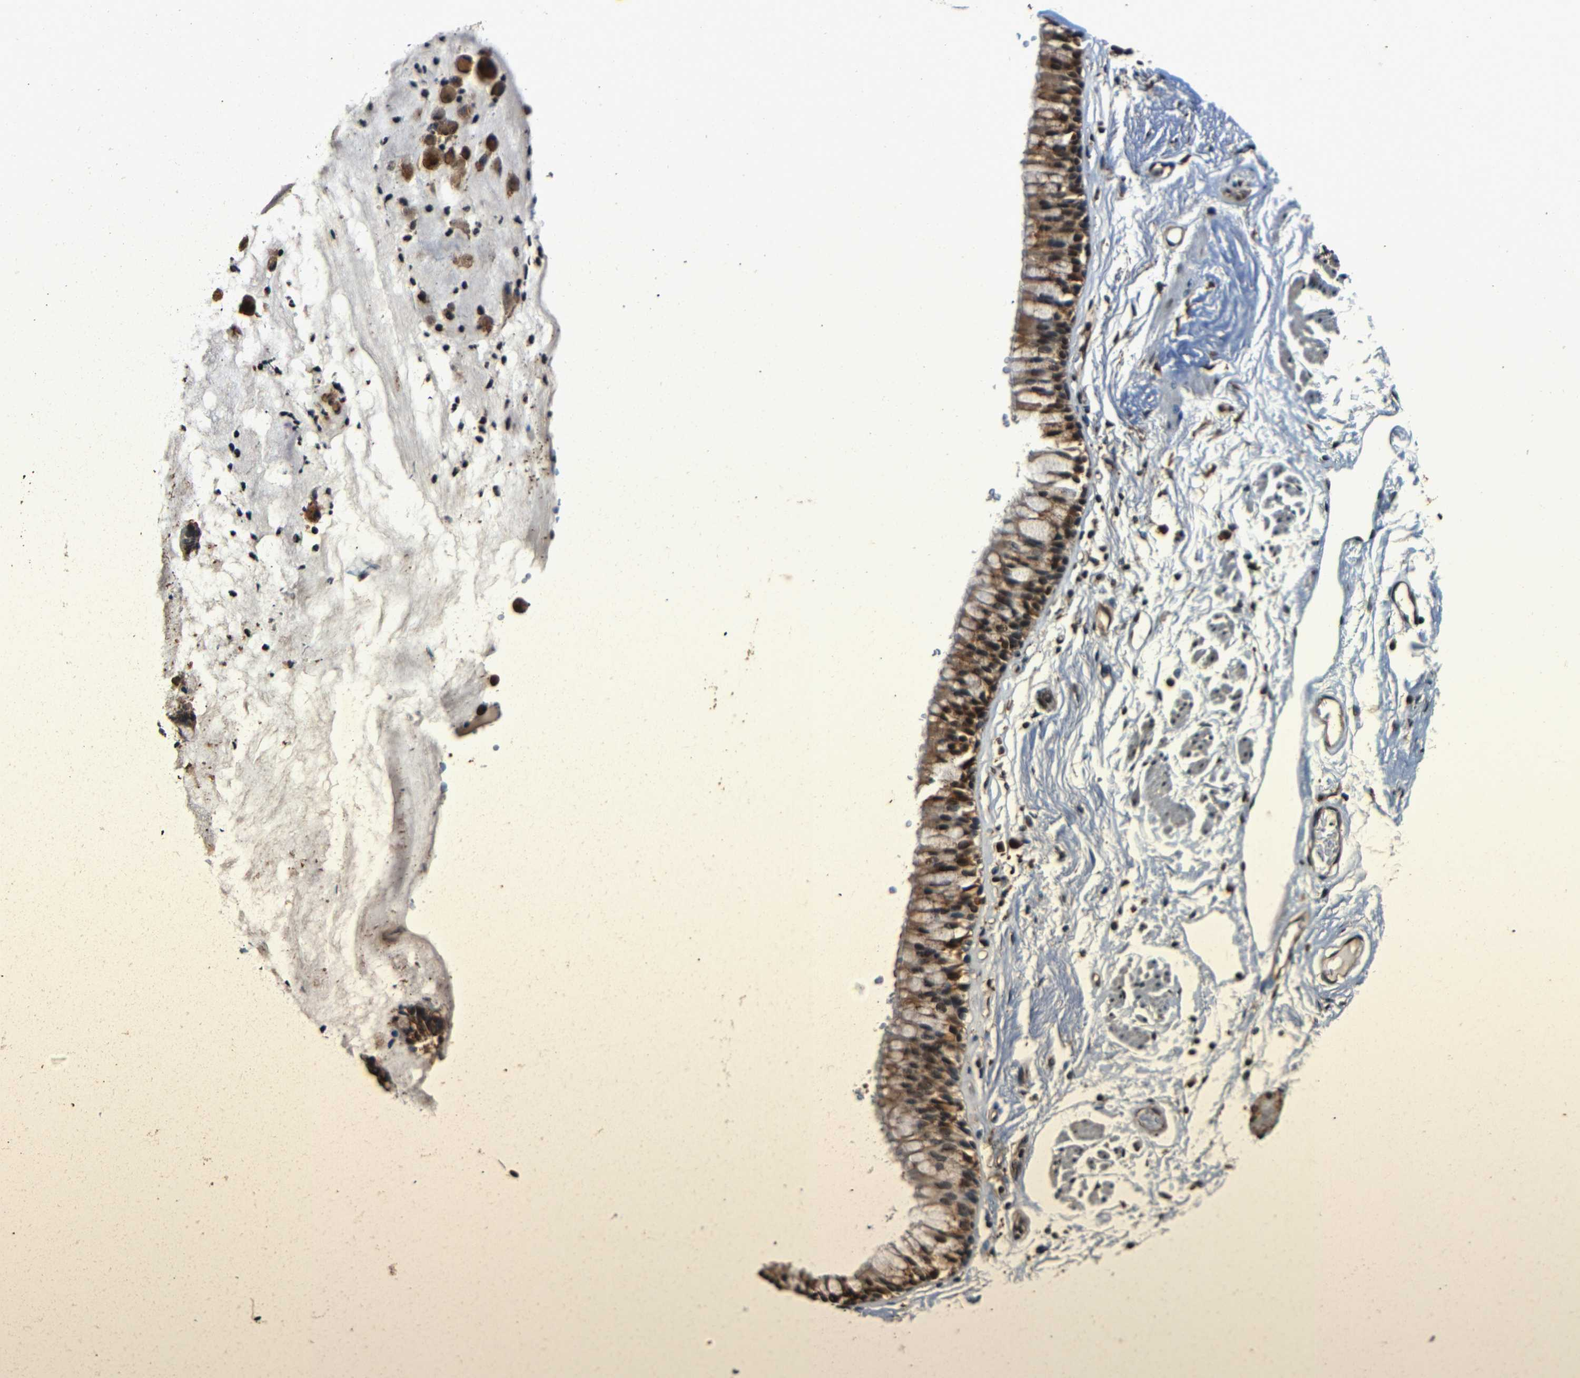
{"staining": {"intensity": "strong", "quantity": ">75%", "location": "nuclear"}, "tissue": "adipose tissue", "cell_type": "Adipocytes", "image_type": "normal", "snomed": [{"axis": "morphology", "description": "Normal tissue, NOS"}, {"axis": "topography", "description": "Cartilage tissue"}, {"axis": "topography", "description": "Bronchus"}], "caption": "This histopathology image exhibits immunohistochemistry staining of normal adipose tissue, with high strong nuclear positivity in approximately >75% of adipocytes.", "gene": "NCBP3", "patient": {"sex": "female", "age": 73}}